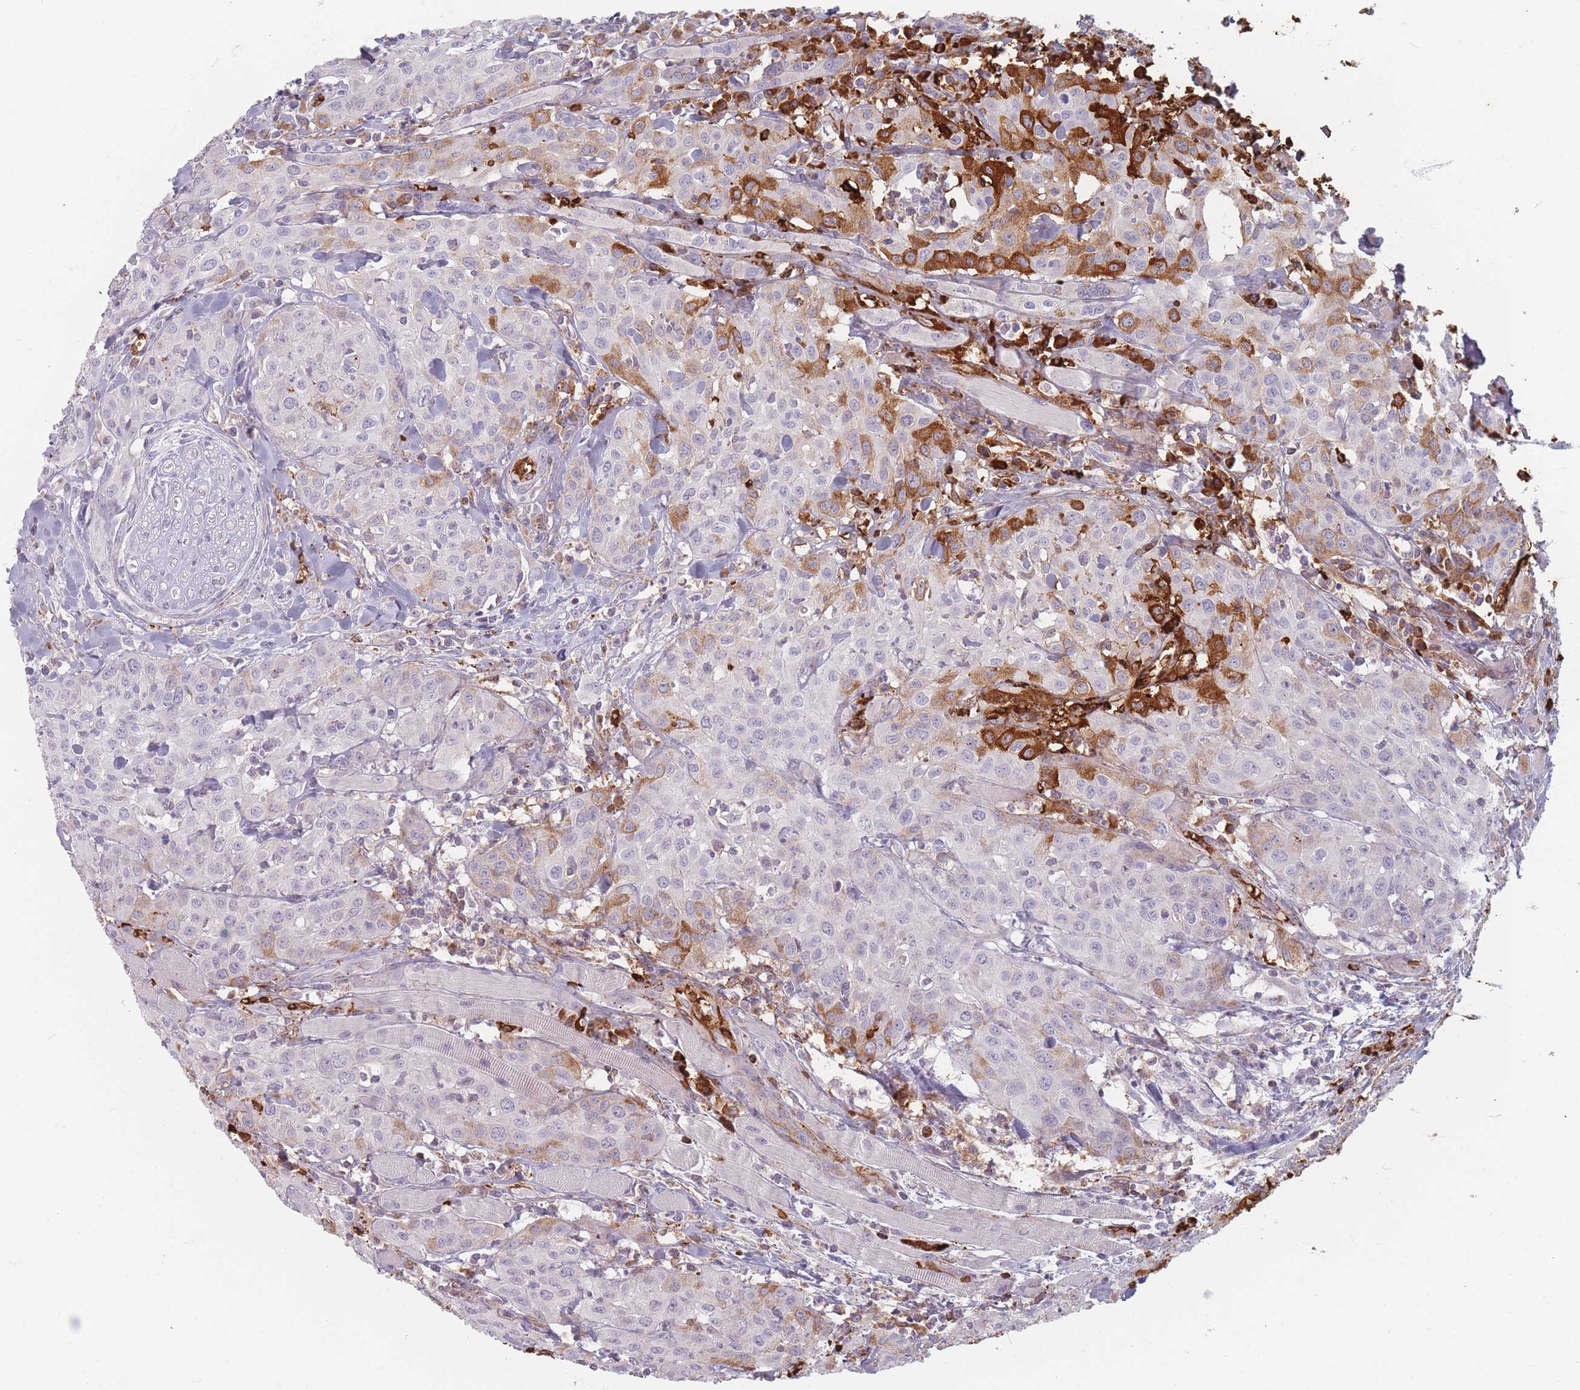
{"staining": {"intensity": "strong", "quantity": "<25%", "location": "cytoplasmic/membranous"}, "tissue": "head and neck cancer", "cell_type": "Tumor cells", "image_type": "cancer", "snomed": [{"axis": "morphology", "description": "Squamous cell carcinoma, NOS"}, {"axis": "topography", "description": "Oral tissue"}, {"axis": "topography", "description": "Head-Neck"}], "caption": "Head and neck squamous cell carcinoma stained for a protein exhibits strong cytoplasmic/membranous positivity in tumor cells.", "gene": "SLC2A6", "patient": {"sex": "female", "age": 70}}